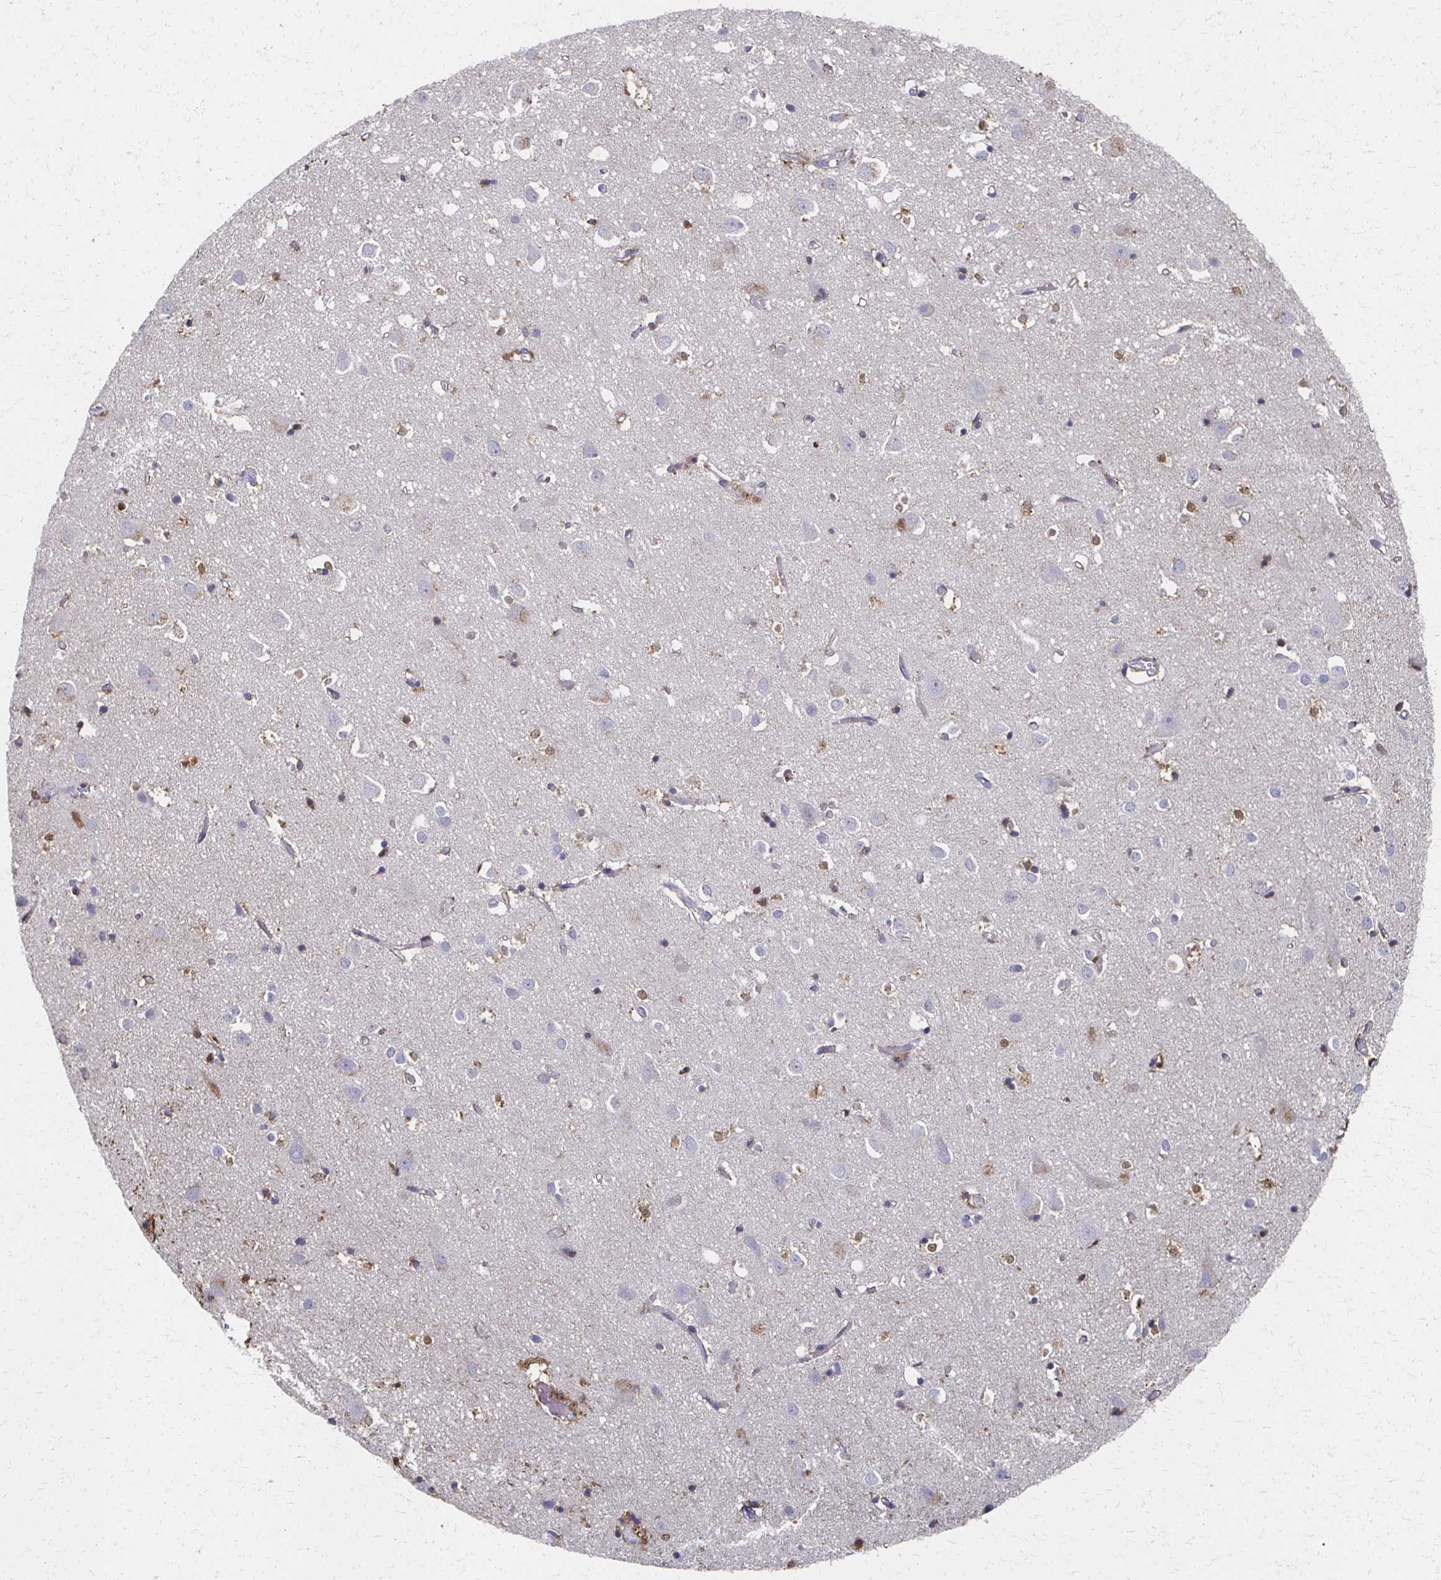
{"staining": {"intensity": "moderate", "quantity": "<25%", "location": "cytoplasmic/membranous"}, "tissue": "cerebral cortex", "cell_type": "Endothelial cells", "image_type": "normal", "snomed": [{"axis": "morphology", "description": "Normal tissue, NOS"}, {"axis": "topography", "description": "Cerebral cortex"}], "caption": "The histopathology image reveals a brown stain indicating the presence of a protein in the cytoplasmic/membranous of endothelial cells in cerebral cortex. Using DAB (brown) and hematoxylin (blue) stains, captured at high magnification using brightfield microscopy.", "gene": "CX3CR1", "patient": {"sex": "male", "age": 70}}